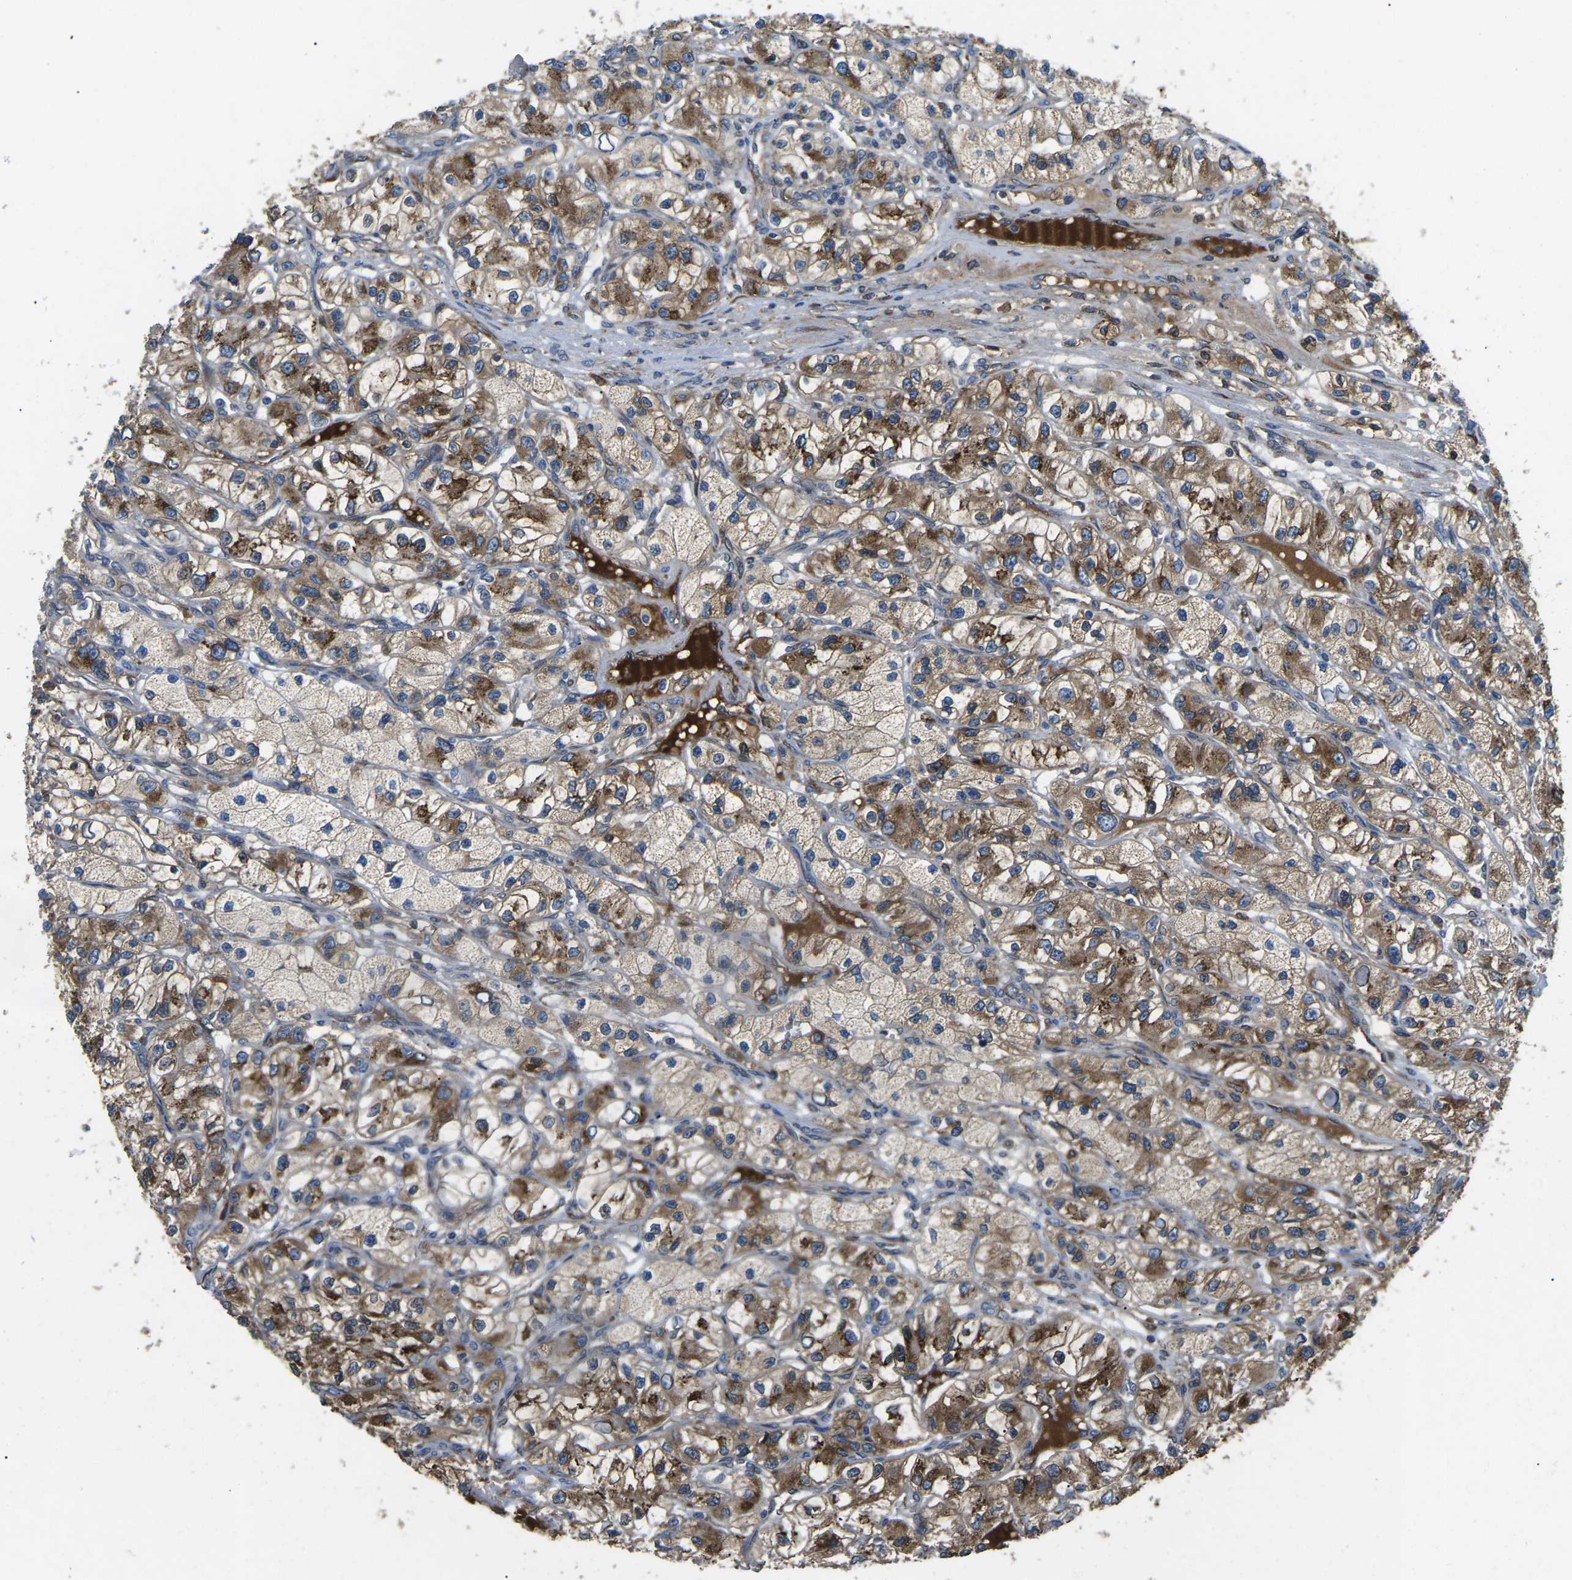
{"staining": {"intensity": "moderate", "quantity": ">75%", "location": "cytoplasmic/membranous"}, "tissue": "renal cancer", "cell_type": "Tumor cells", "image_type": "cancer", "snomed": [{"axis": "morphology", "description": "Adenocarcinoma, NOS"}, {"axis": "topography", "description": "Kidney"}], "caption": "A high-resolution histopathology image shows IHC staining of adenocarcinoma (renal), which demonstrates moderate cytoplasmic/membranous staining in about >75% of tumor cells. The staining was performed using DAB, with brown indicating positive protein expression. Nuclei are stained blue with hematoxylin.", "gene": "PDZD8", "patient": {"sex": "female", "age": 57}}